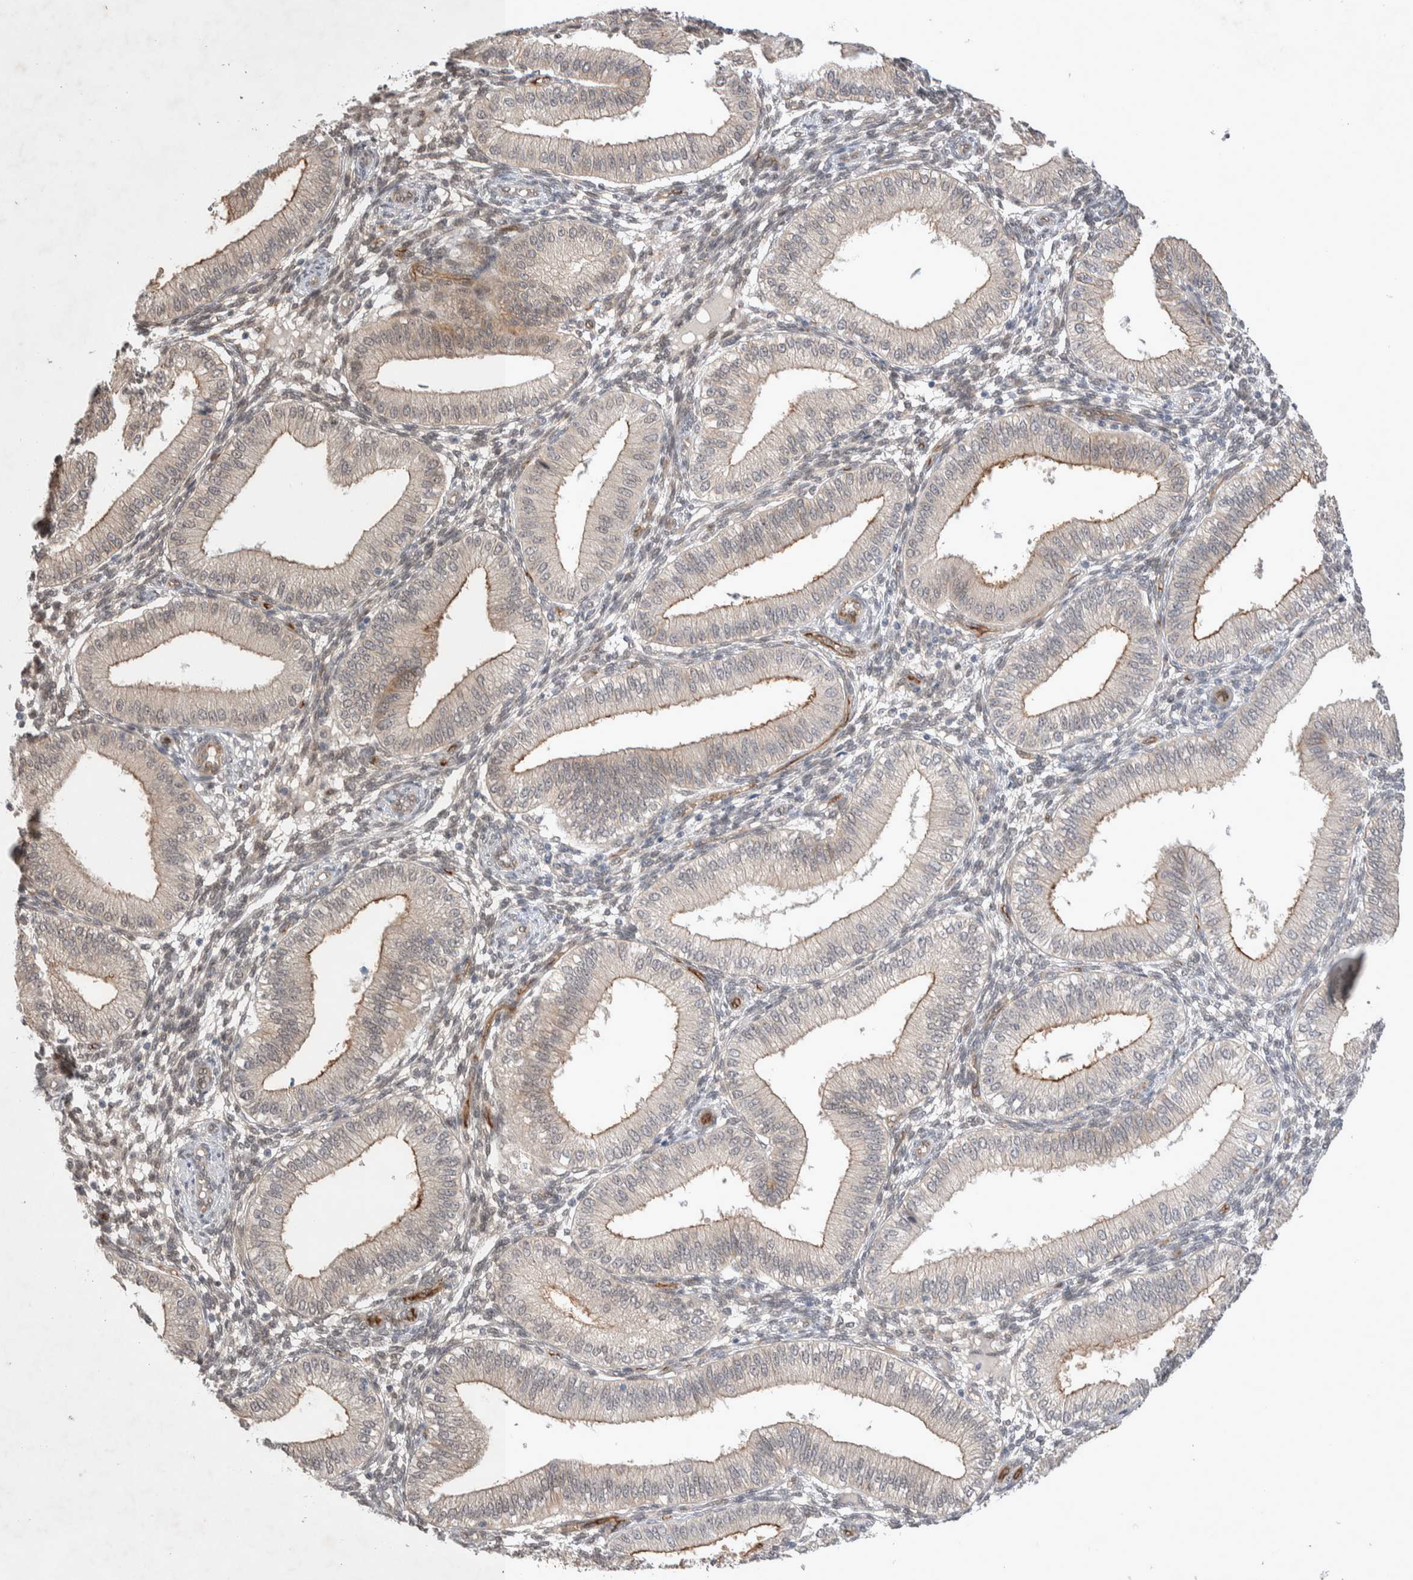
{"staining": {"intensity": "weak", "quantity": "25%-75%", "location": "nuclear"}, "tissue": "endometrium", "cell_type": "Cells in endometrial stroma", "image_type": "normal", "snomed": [{"axis": "morphology", "description": "Normal tissue, NOS"}, {"axis": "topography", "description": "Endometrium"}], "caption": "Immunohistochemistry (IHC) micrograph of normal endometrium: endometrium stained using immunohistochemistry reveals low levels of weak protein expression localized specifically in the nuclear of cells in endometrial stroma, appearing as a nuclear brown color.", "gene": "ZNF704", "patient": {"sex": "female", "age": 39}}